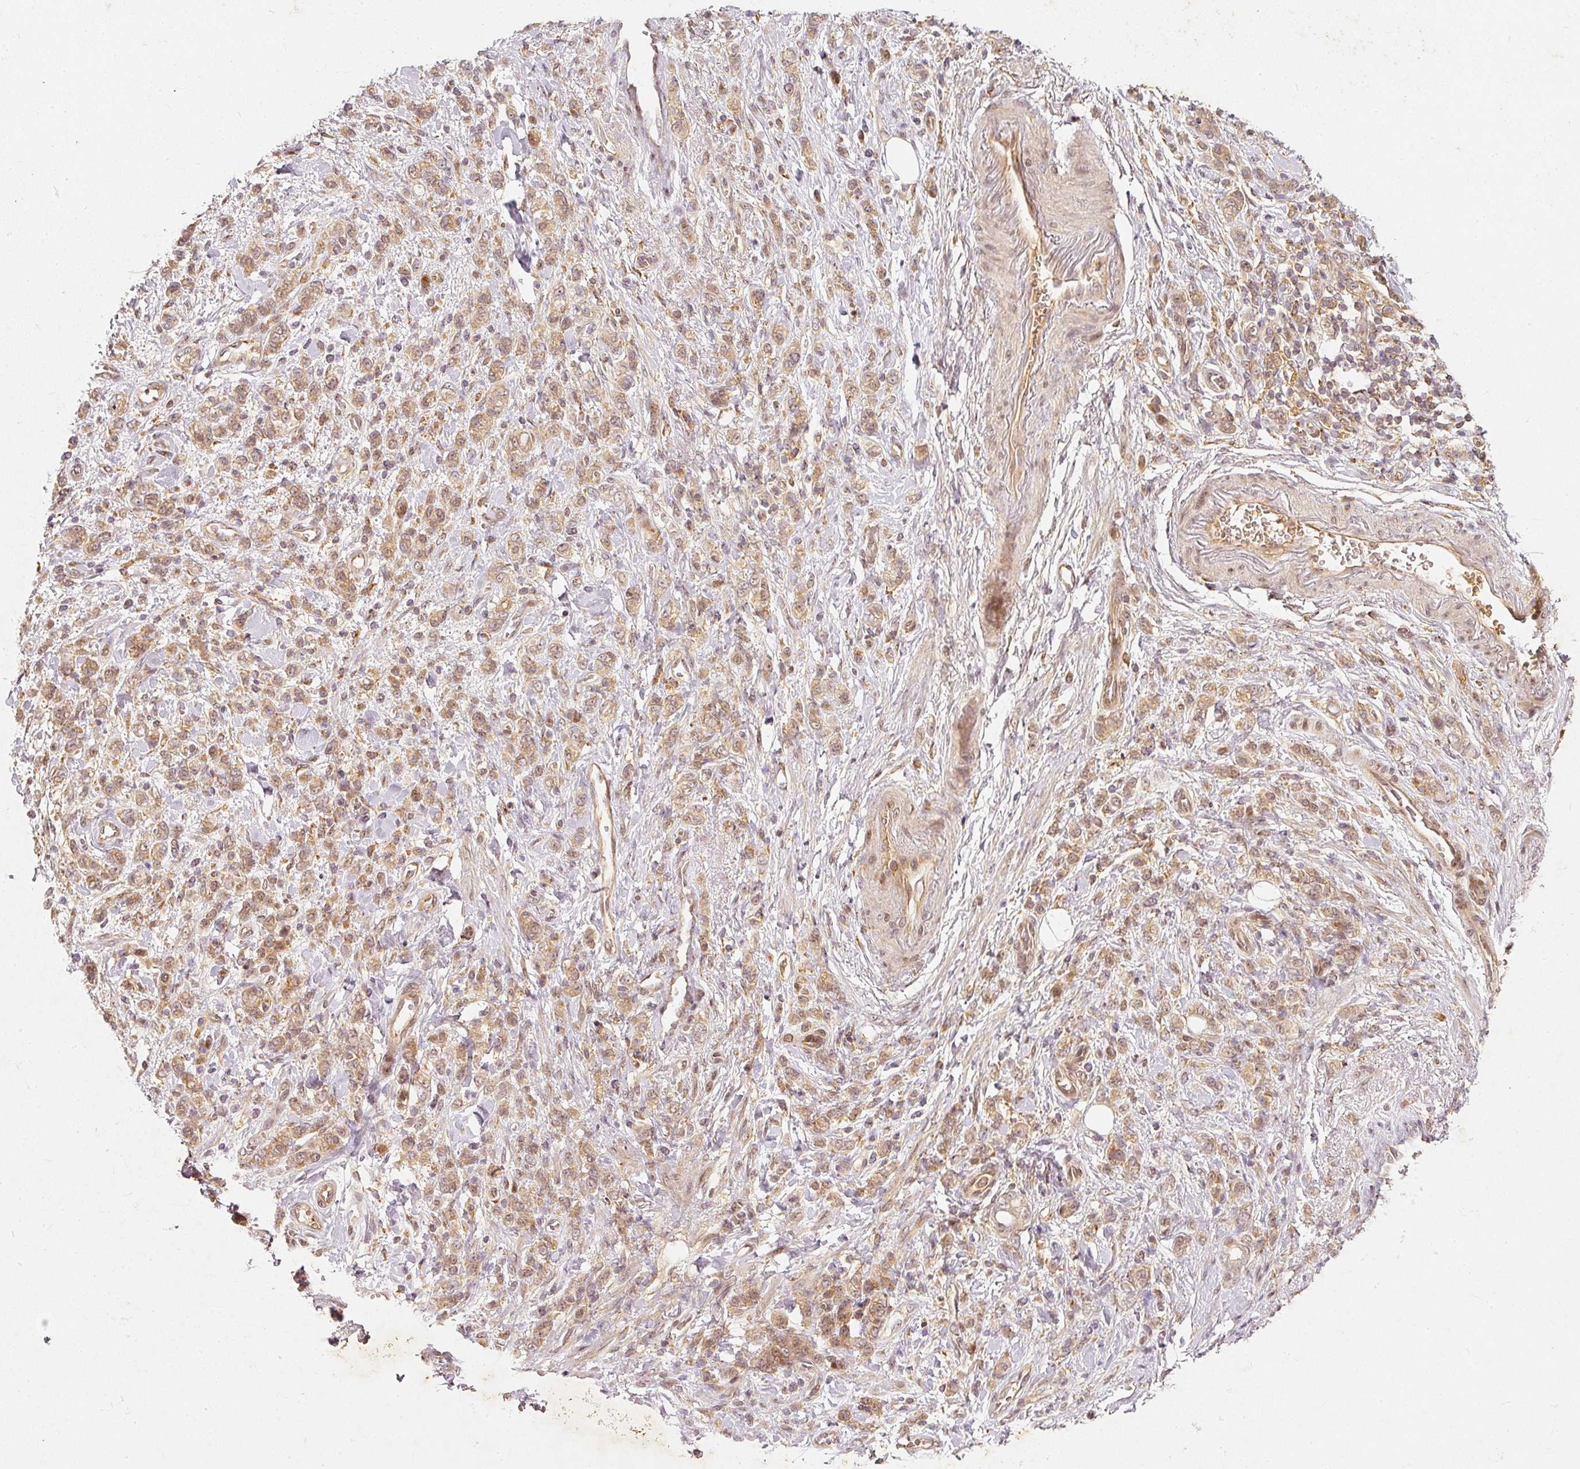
{"staining": {"intensity": "moderate", "quantity": ">75%", "location": "cytoplasmic/membranous,nuclear"}, "tissue": "stomach cancer", "cell_type": "Tumor cells", "image_type": "cancer", "snomed": [{"axis": "morphology", "description": "Adenocarcinoma, NOS"}, {"axis": "topography", "description": "Stomach"}], "caption": "Human stomach cancer (adenocarcinoma) stained with a brown dye demonstrates moderate cytoplasmic/membranous and nuclear positive positivity in about >75% of tumor cells.", "gene": "ZNF580", "patient": {"sex": "male", "age": 77}}